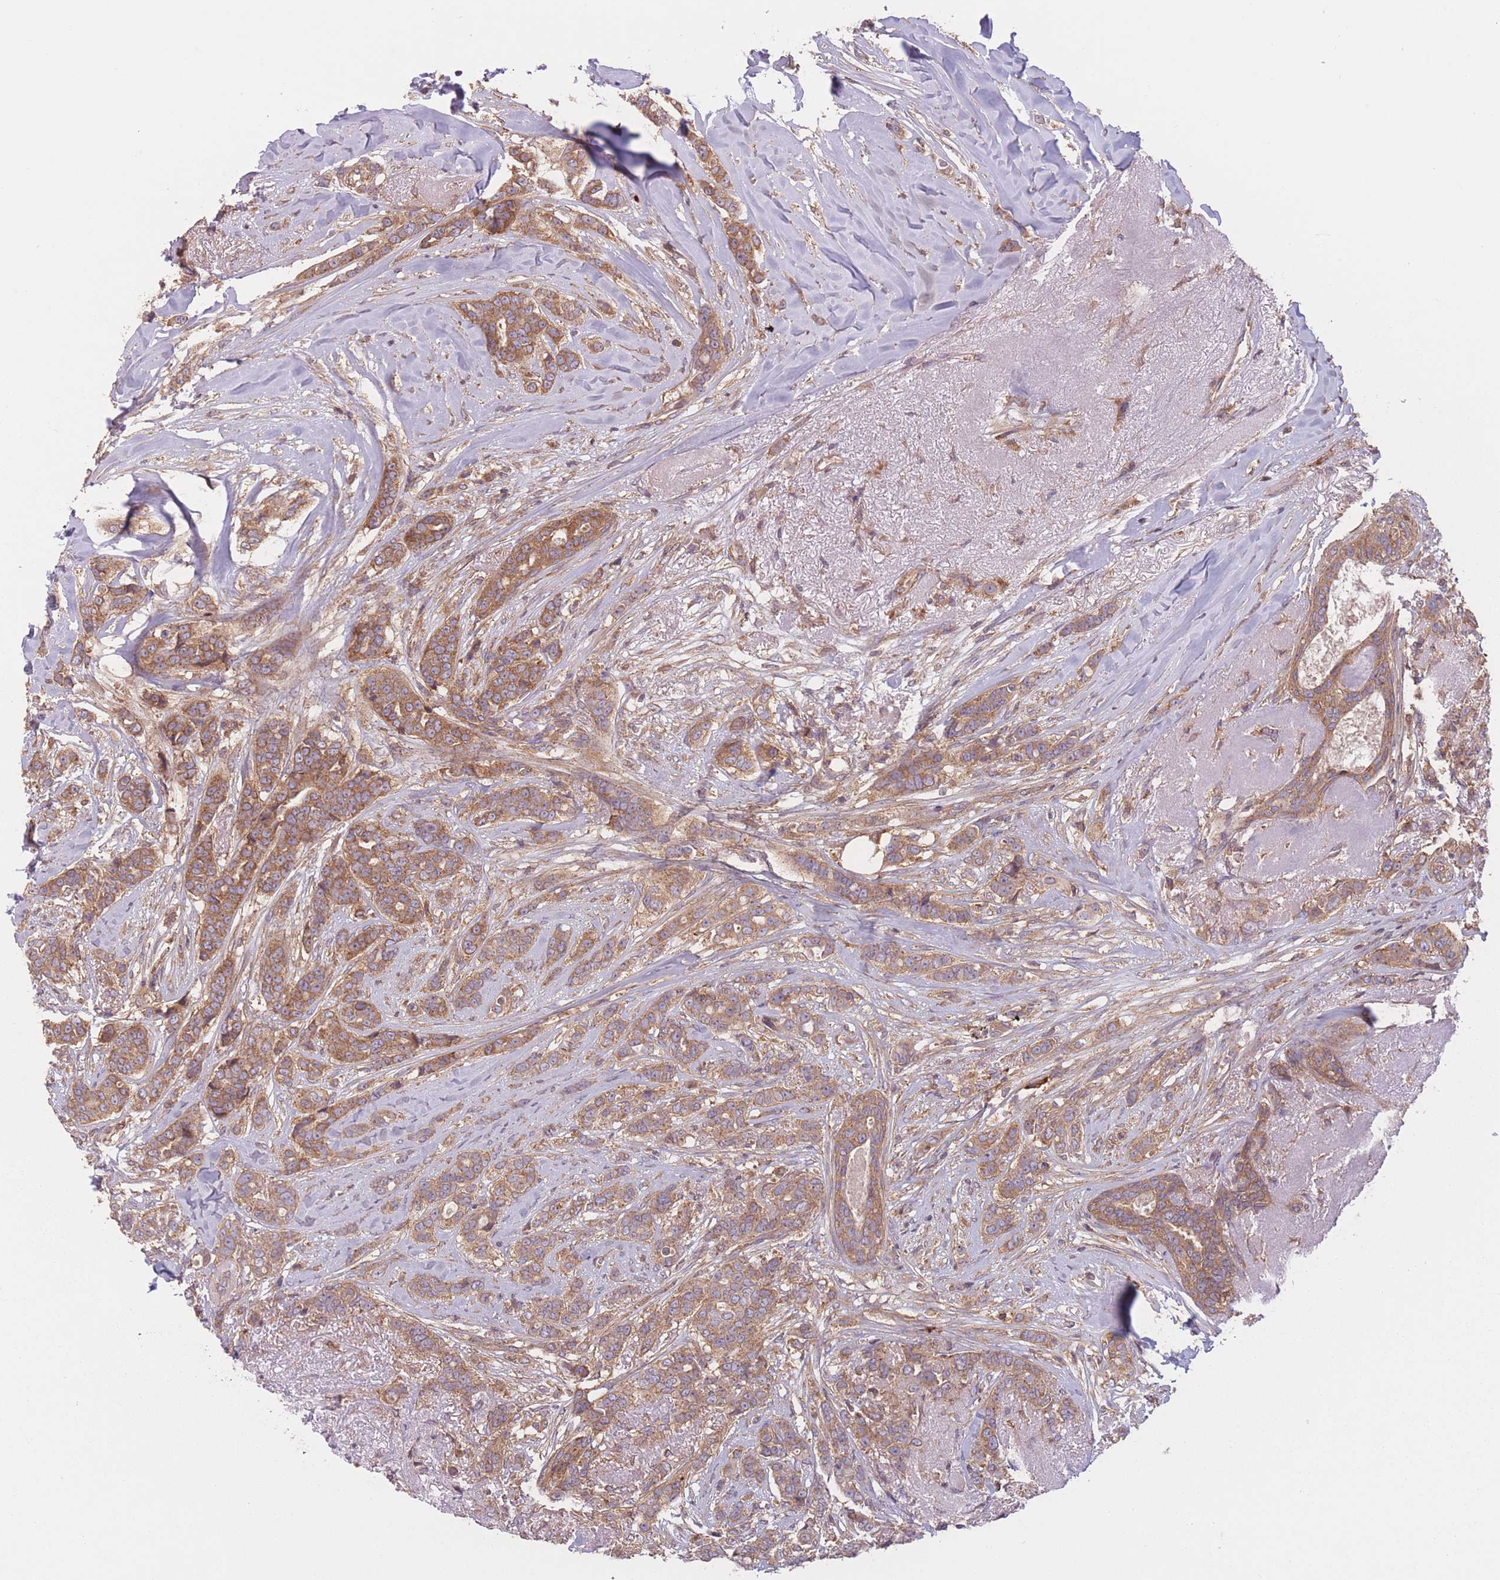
{"staining": {"intensity": "moderate", "quantity": ">75%", "location": "cytoplasmic/membranous"}, "tissue": "breast cancer", "cell_type": "Tumor cells", "image_type": "cancer", "snomed": [{"axis": "morphology", "description": "Lobular carcinoma"}, {"axis": "topography", "description": "Breast"}], "caption": "Immunohistochemical staining of breast lobular carcinoma exhibits medium levels of moderate cytoplasmic/membranous protein staining in approximately >75% of tumor cells.", "gene": "WASHC2A", "patient": {"sex": "female", "age": 51}}